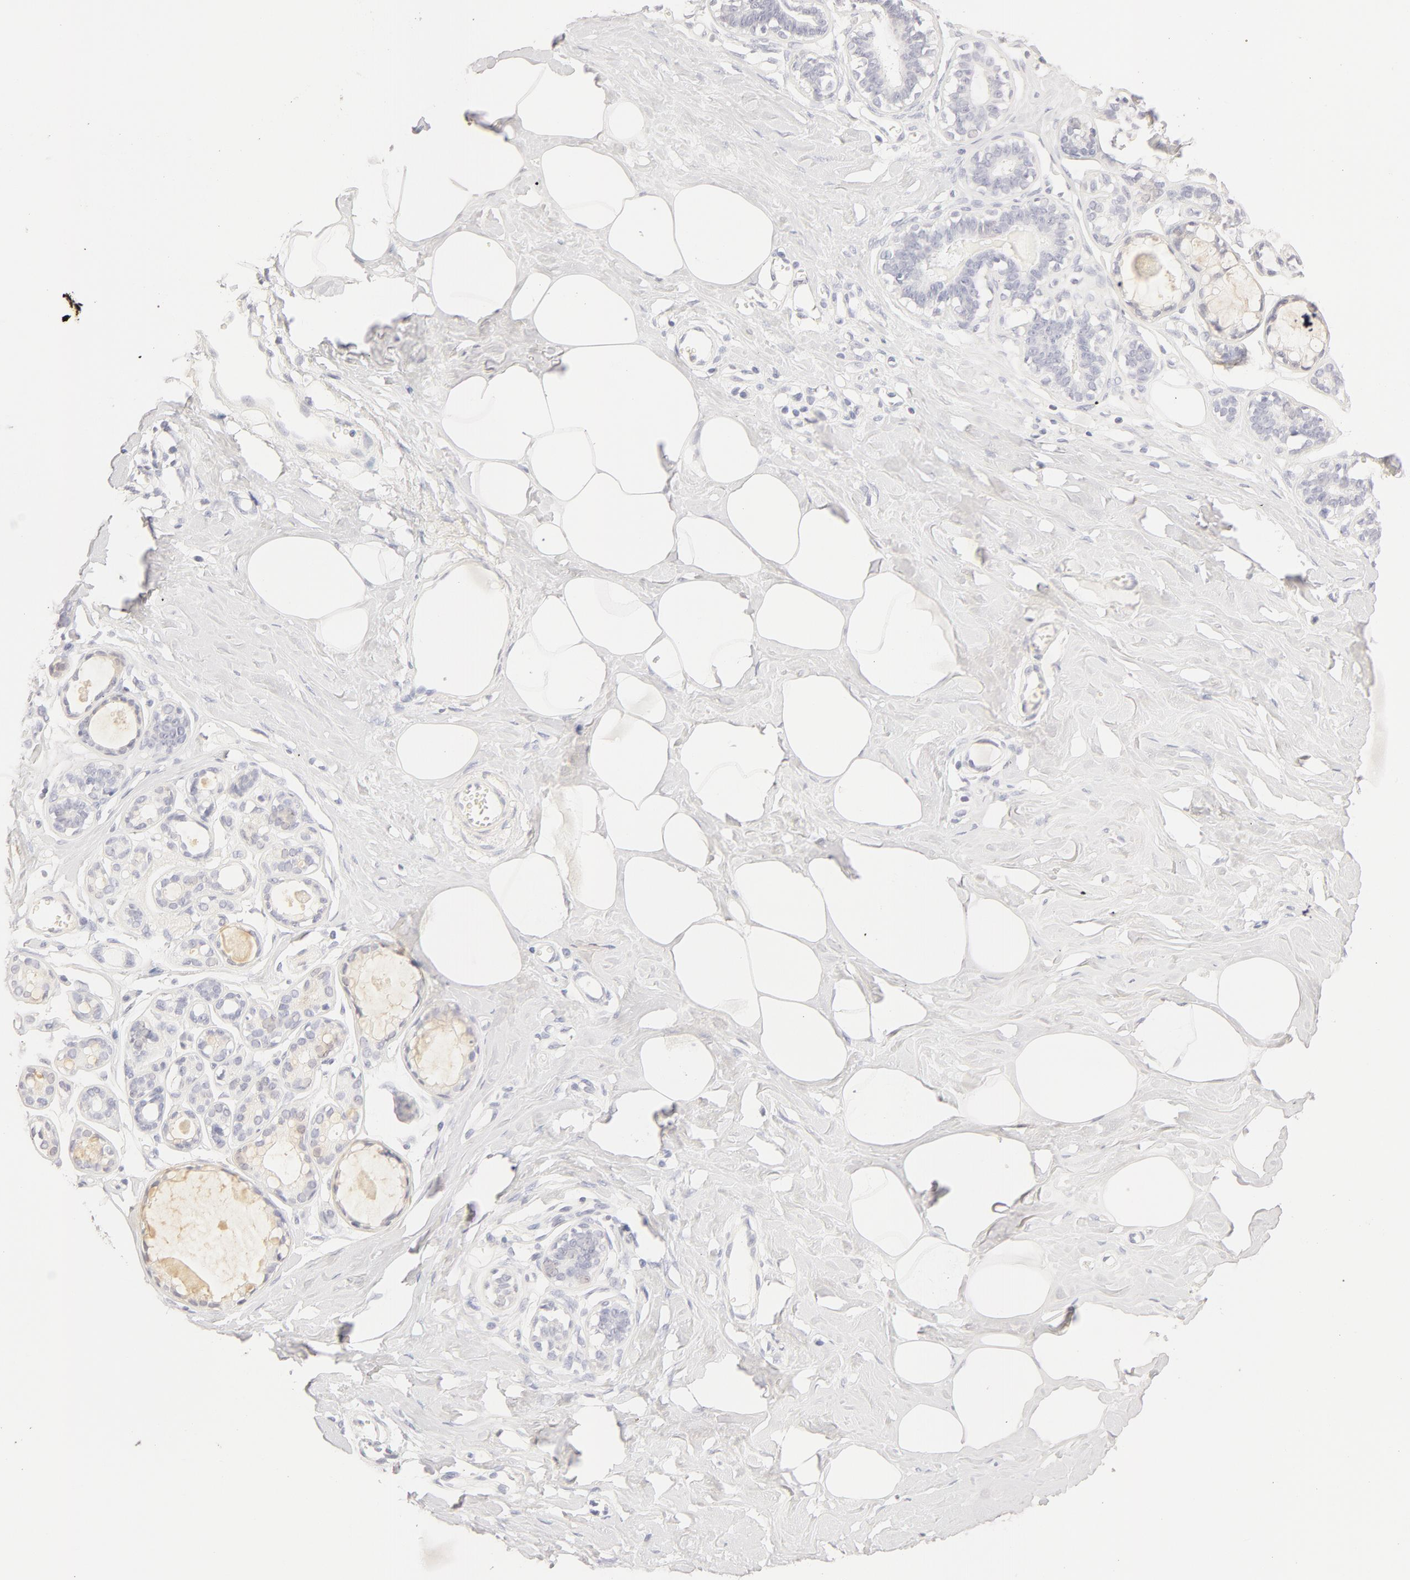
{"staining": {"intensity": "negative", "quantity": "none", "location": "none"}, "tissue": "breast", "cell_type": "Adipocytes", "image_type": "normal", "snomed": [{"axis": "morphology", "description": "Normal tissue, NOS"}, {"axis": "topography", "description": "Breast"}], "caption": "High power microscopy histopathology image of an IHC photomicrograph of normal breast, revealing no significant expression in adipocytes. (DAB immunohistochemistry visualized using brightfield microscopy, high magnification).", "gene": "LGALS7B", "patient": {"sex": "female", "age": 45}}